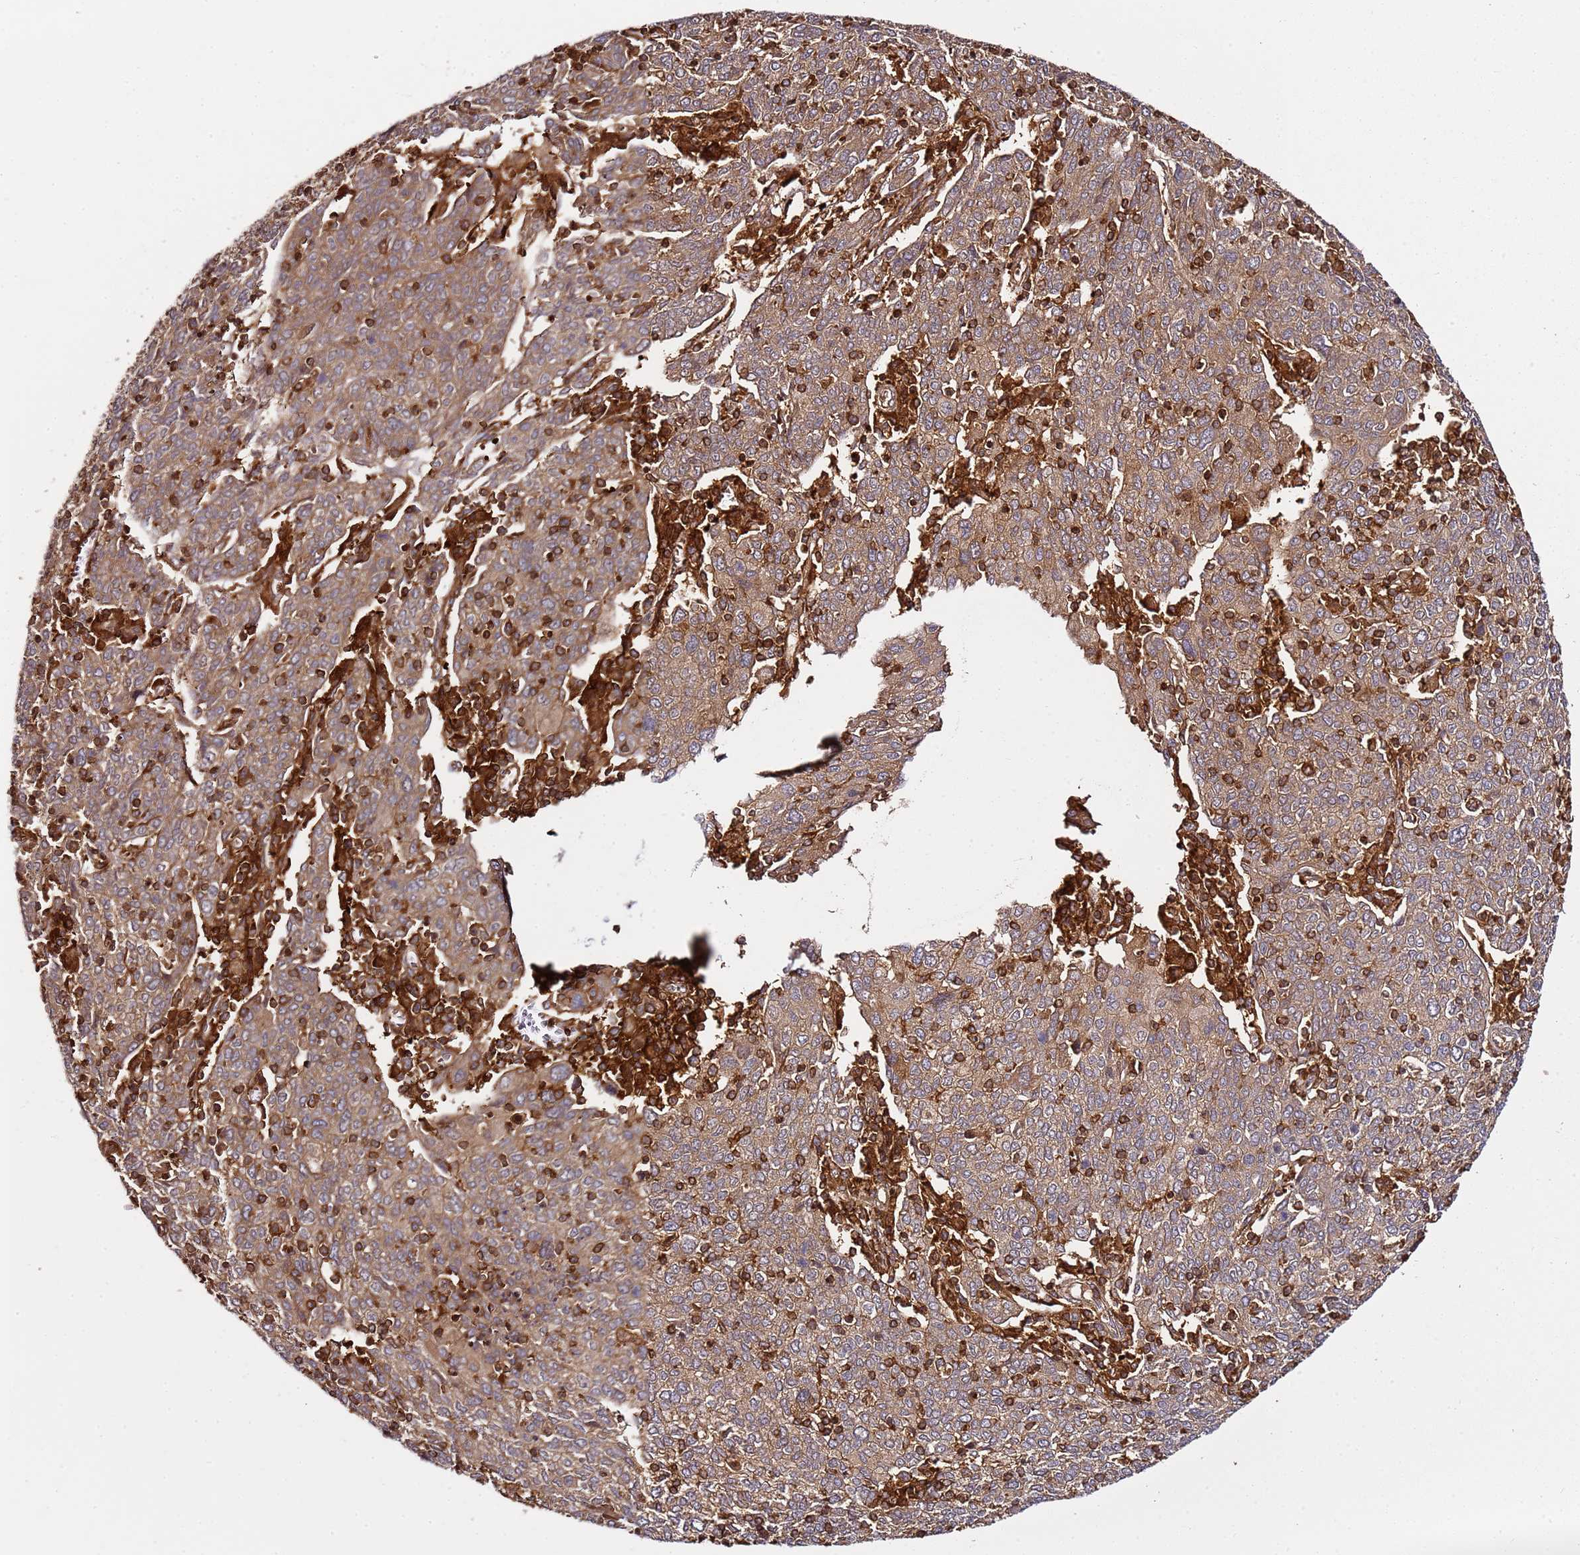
{"staining": {"intensity": "moderate", "quantity": ">75%", "location": "cytoplasmic/membranous"}, "tissue": "cervical cancer", "cell_type": "Tumor cells", "image_type": "cancer", "snomed": [{"axis": "morphology", "description": "Squamous cell carcinoma, NOS"}, {"axis": "topography", "description": "Cervix"}], "caption": "Immunohistochemistry (IHC) image of neoplastic tissue: cervical cancer (squamous cell carcinoma) stained using IHC exhibits medium levels of moderate protein expression localized specifically in the cytoplasmic/membranous of tumor cells, appearing as a cytoplasmic/membranous brown color.", "gene": "PRMT7", "patient": {"sex": "female", "age": 67}}